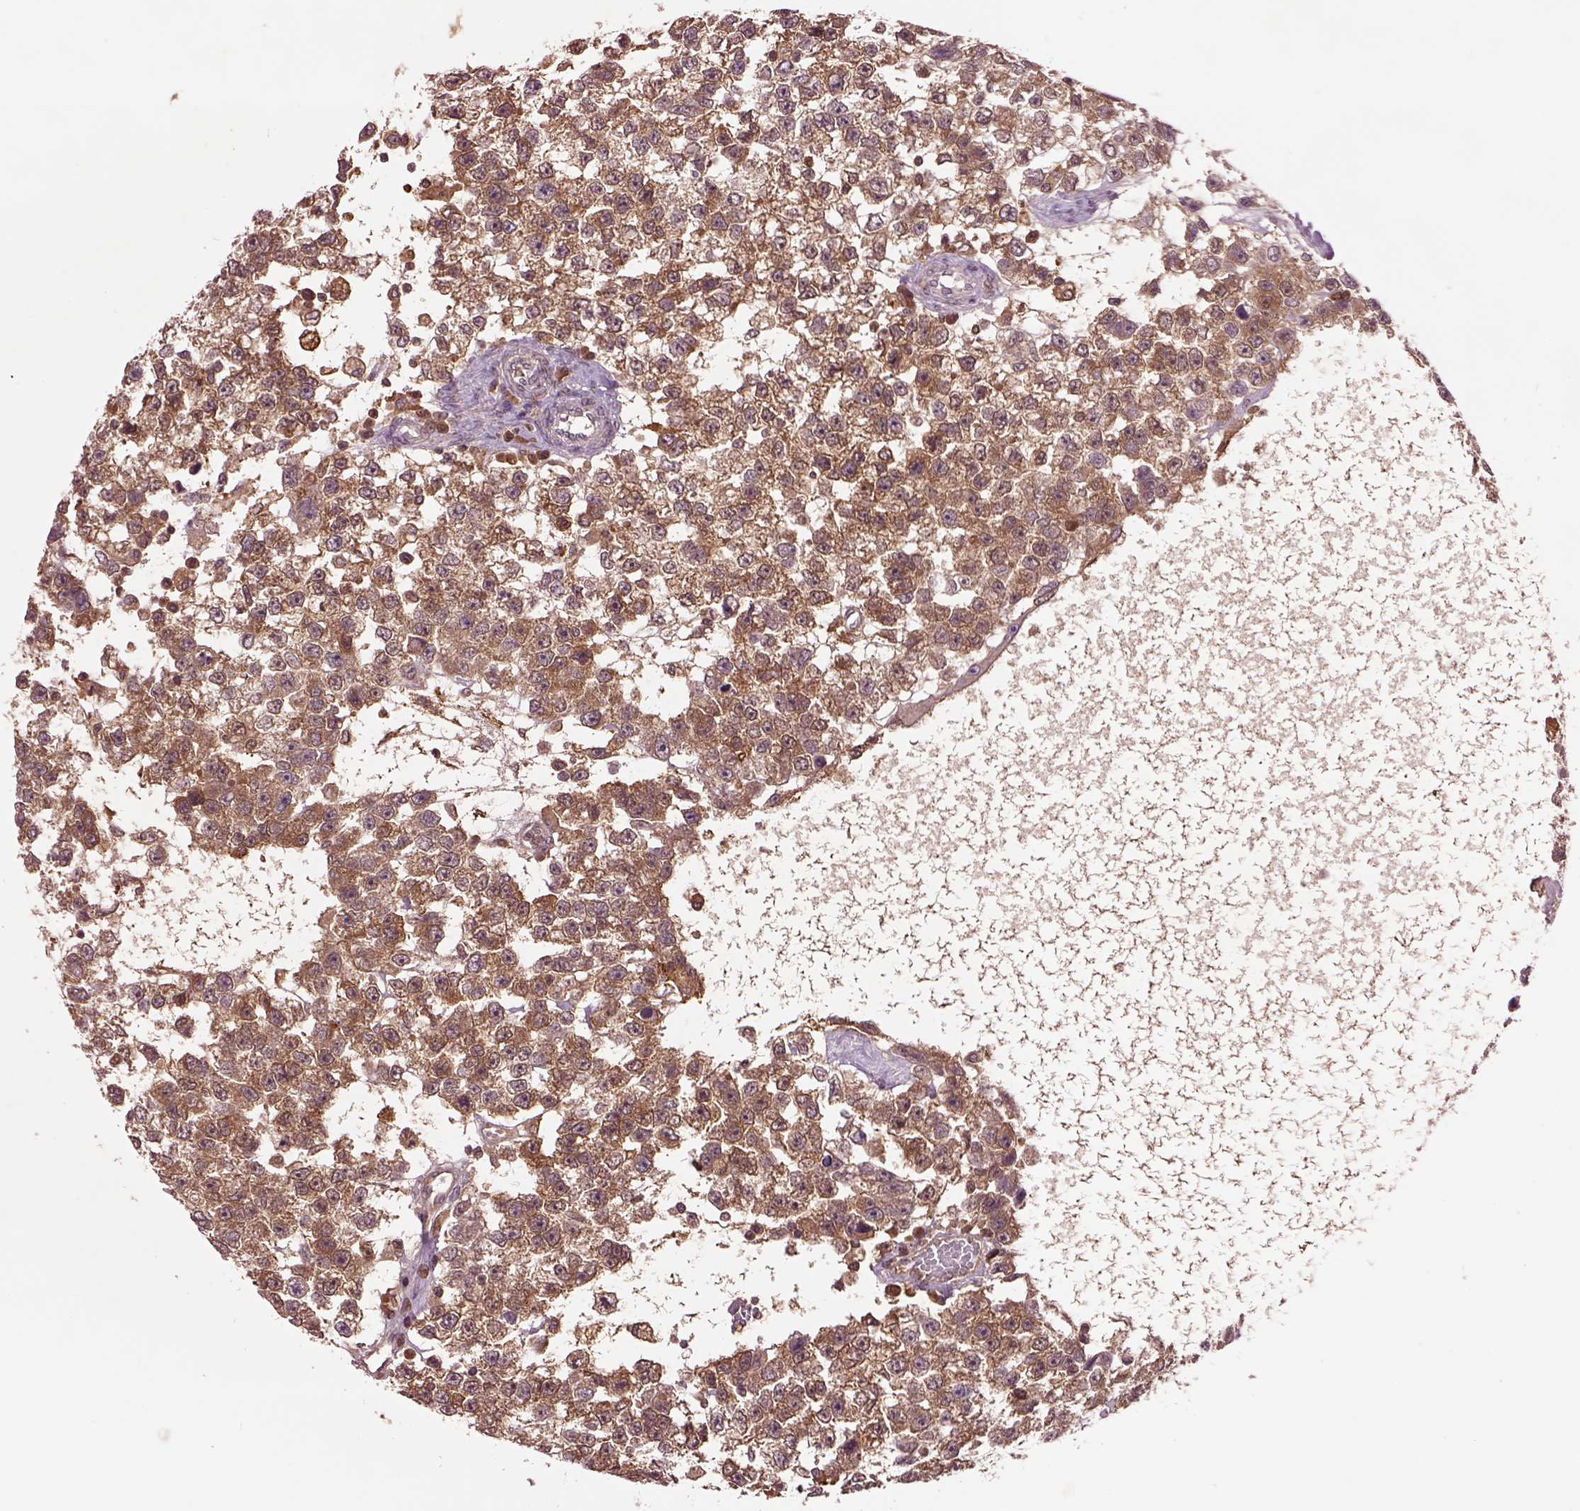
{"staining": {"intensity": "moderate", "quantity": ">75%", "location": "cytoplasmic/membranous"}, "tissue": "testis cancer", "cell_type": "Tumor cells", "image_type": "cancer", "snomed": [{"axis": "morphology", "description": "Seminoma, NOS"}, {"axis": "topography", "description": "Testis"}], "caption": "The image demonstrates staining of seminoma (testis), revealing moderate cytoplasmic/membranous protein staining (brown color) within tumor cells. (DAB = brown stain, brightfield microscopy at high magnification).", "gene": "MDP1", "patient": {"sex": "male", "age": 34}}